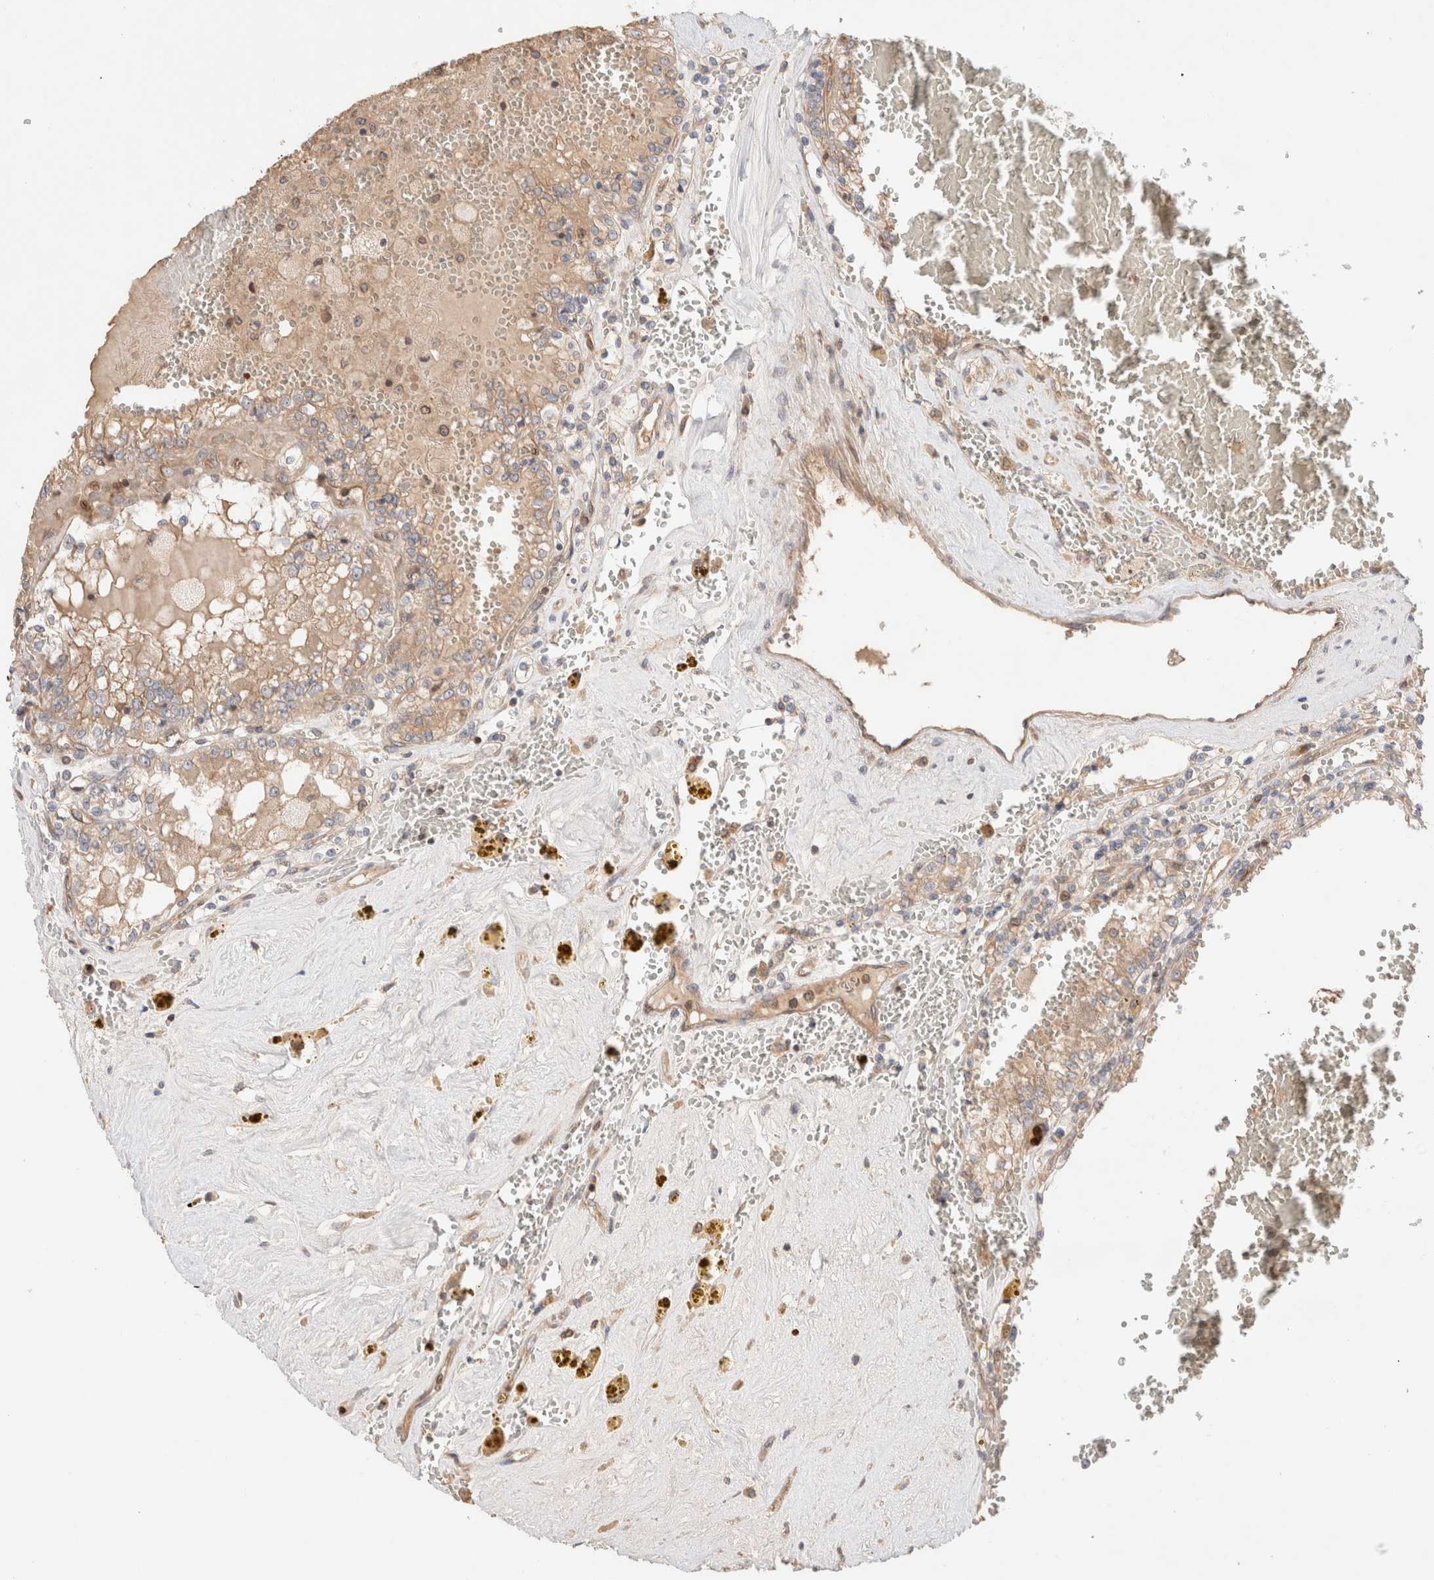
{"staining": {"intensity": "weak", "quantity": ">75%", "location": "cytoplasmic/membranous"}, "tissue": "renal cancer", "cell_type": "Tumor cells", "image_type": "cancer", "snomed": [{"axis": "morphology", "description": "Adenocarcinoma, NOS"}, {"axis": "topography", "description": "Kidney"}], "caption": "This is a micrograph of IHC staining of renal cancer, which shows weak staining in the cytoplasmic/membranous of tumor cells.", "gene": "SIKE1", "patient": {"sex": "female", "age": 56}}